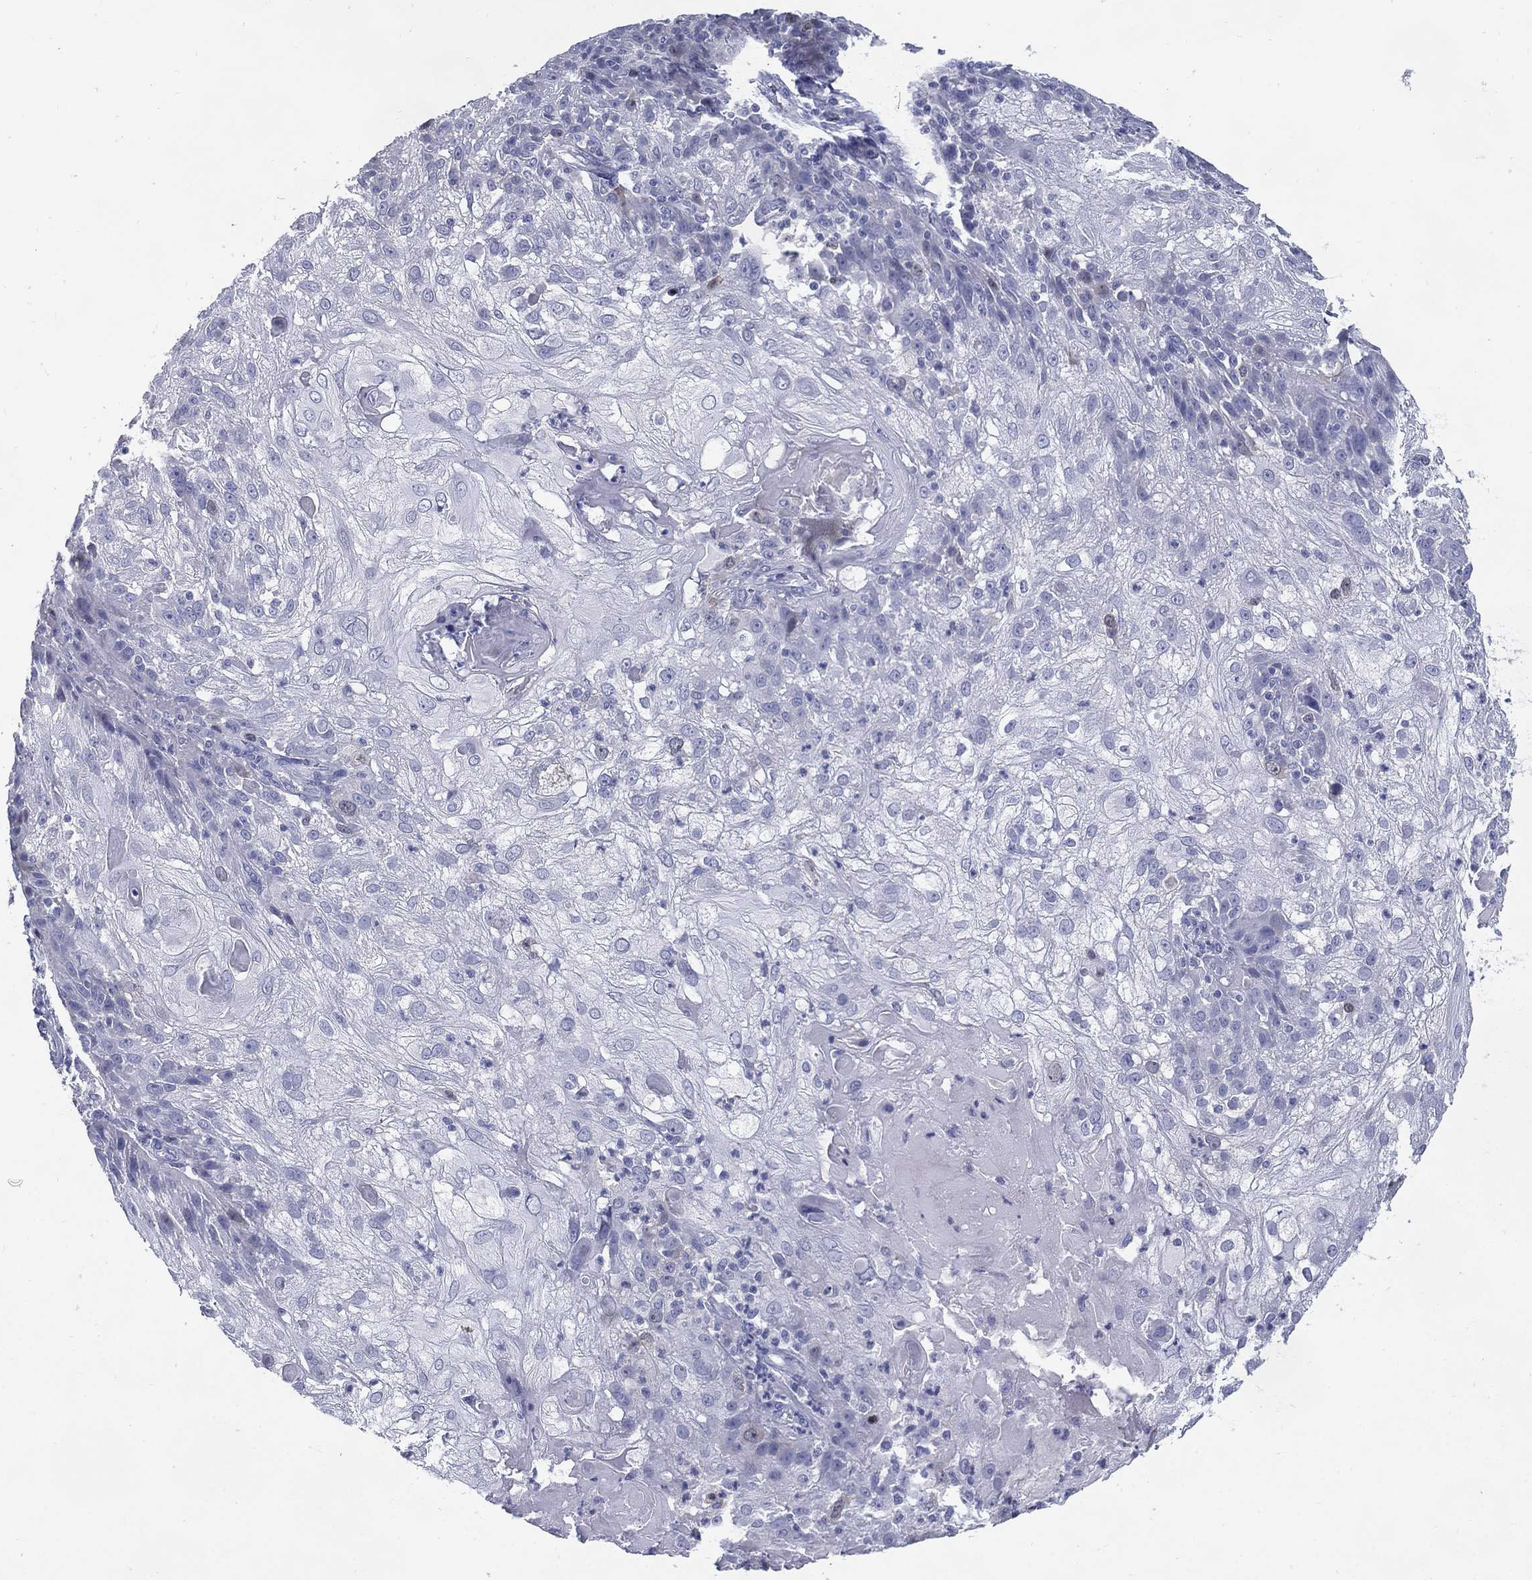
{"staining": {"intensity": "negative", "quantity": "none", "location": "none"}, "tissue": "skin cancer", "cell_type": "Tumor cells", "image_type": "cancer", "snomed": [{"axis": "morphology", "description": "Normal tissue, NOS"}, {"axis": "morphology", "description": "Squamous cell carcinoma, NOS"}, {"axis": "topography", "description": "Skin"}], "caption": "Immunohistochemistry of skin squamous cell carcinoma displays no expression in tumor cells.", "gene": "KIF2C", "patient": {"sex": "female", "age": 83}}